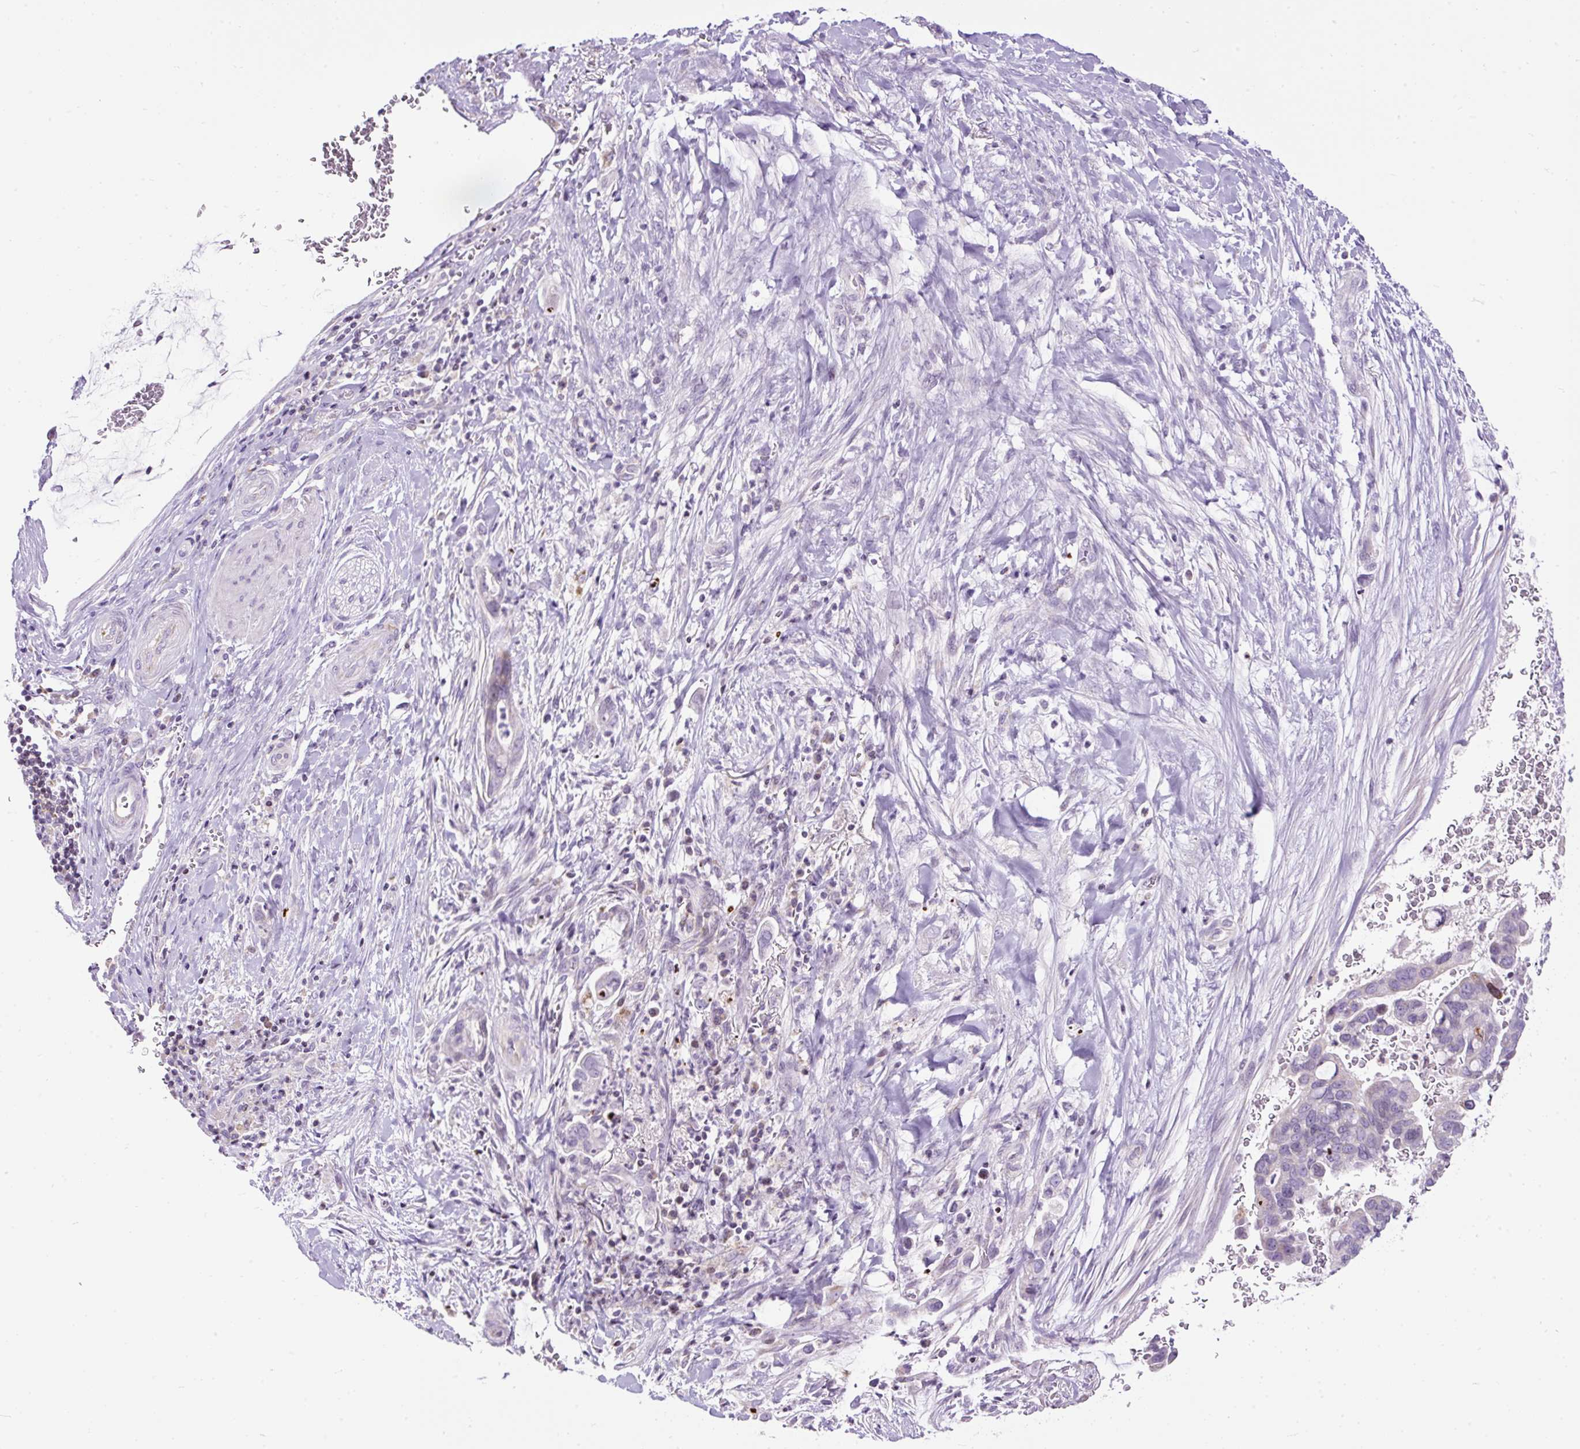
{"staining": {"intensity": "negative", "quantity": "none", "location": "none"}, "tissue": "pancreatic cancer", "cell_type": "Tumor cells", "image_type": "cancer", "snomed": [{"axis": "morphology", "description": "Adenocarcinoma, NOS"}, {"axis": "topography", "description": "Pancreas"}], "caption": "Human adenocarcinoma (pancreatic) stained for a protein using immunohistochemistry (IHC) displays no staining in tumor cells.", "gene": "FMC1", "patient": {"sex": "male", "age": 75}}